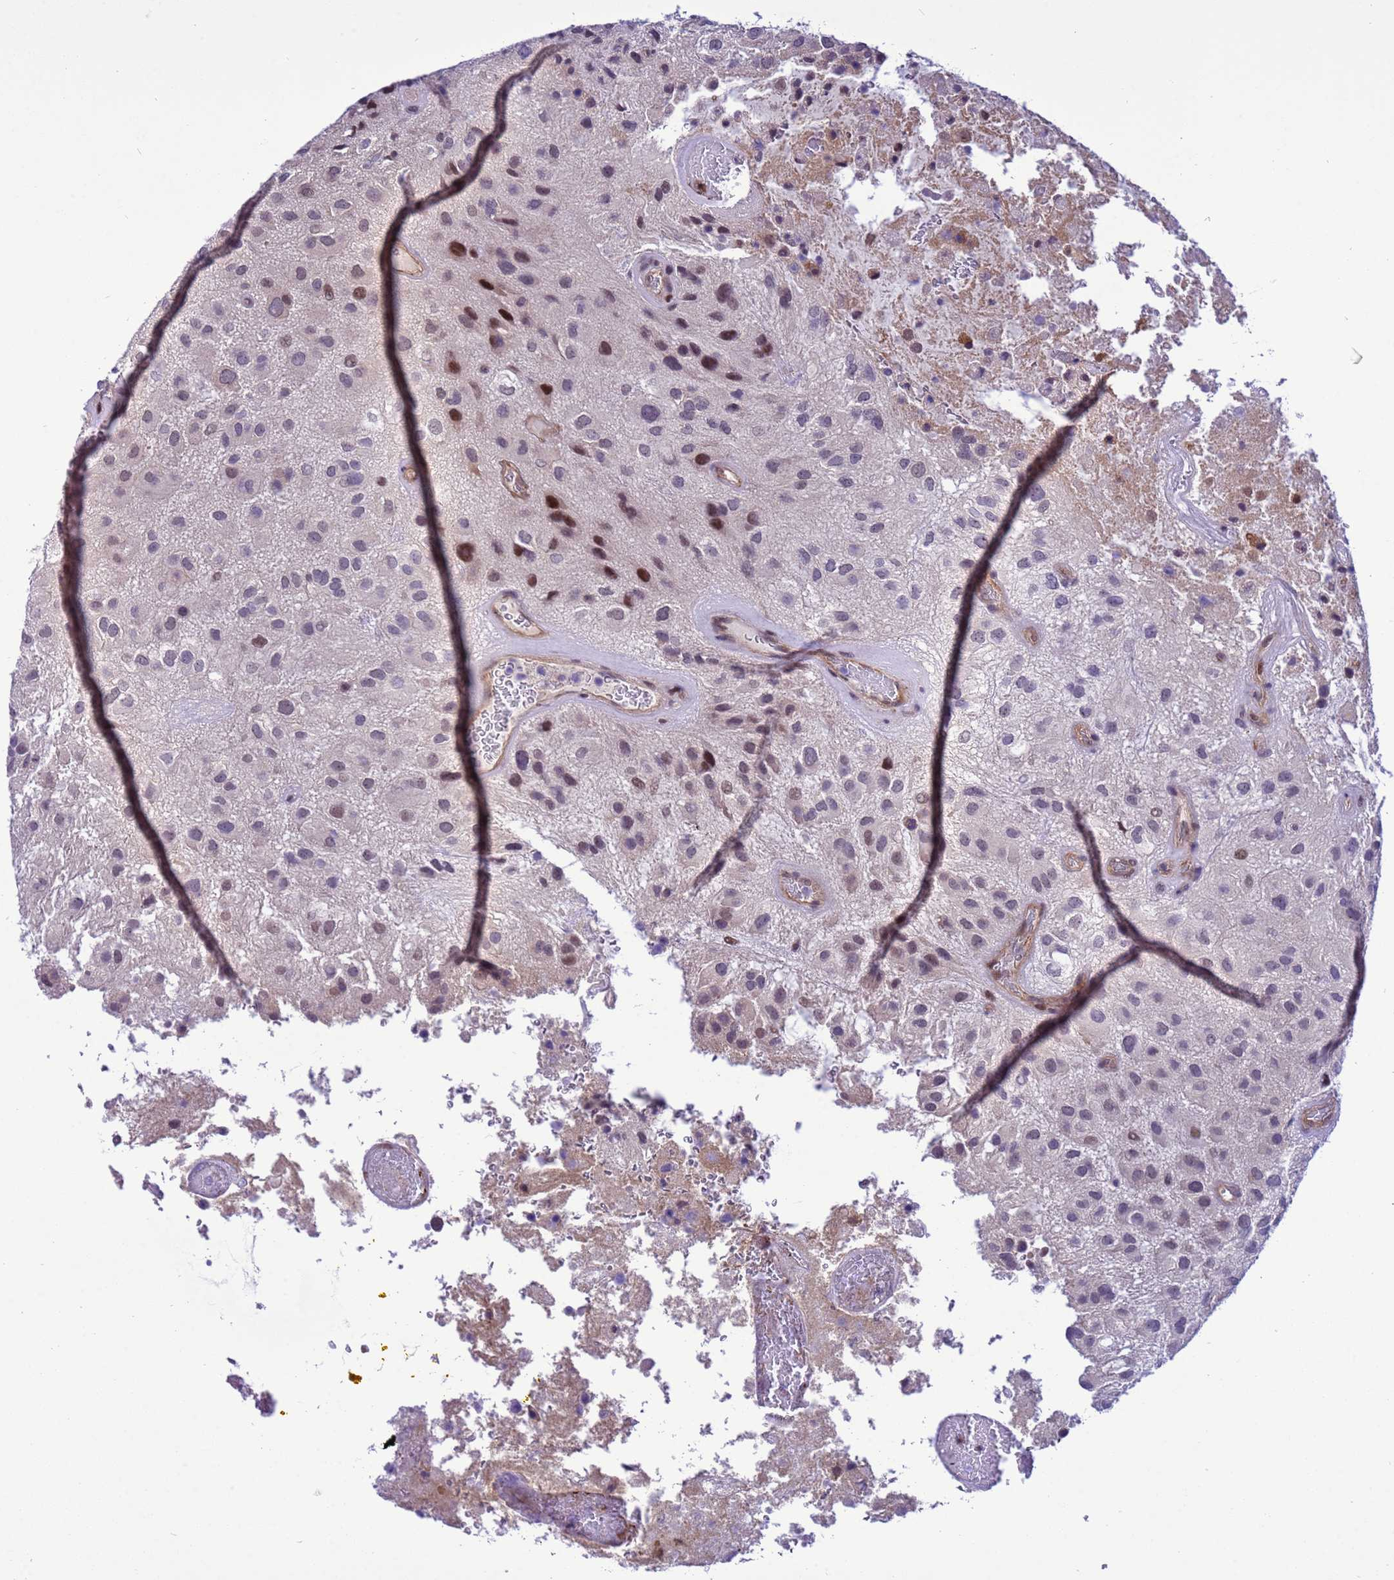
{"staining": {"intensity": "moderate", "quantity": "<25%", "location": "nuclear"}, "tissue": "glioma", "cell_type": "Tumor cells", "image_type": "cancer", "snomed": [{"axis": "morphology", "description": "Glioma, malignant, Low grade"}, {"axis": "topography", "description": "Brain"}], "caption": "A brown stain labels moderate nuclear positivity of a protein in glioma tumor cells.", "gene": "RASD1", "patient": {"sex": "male", "age": 66}}